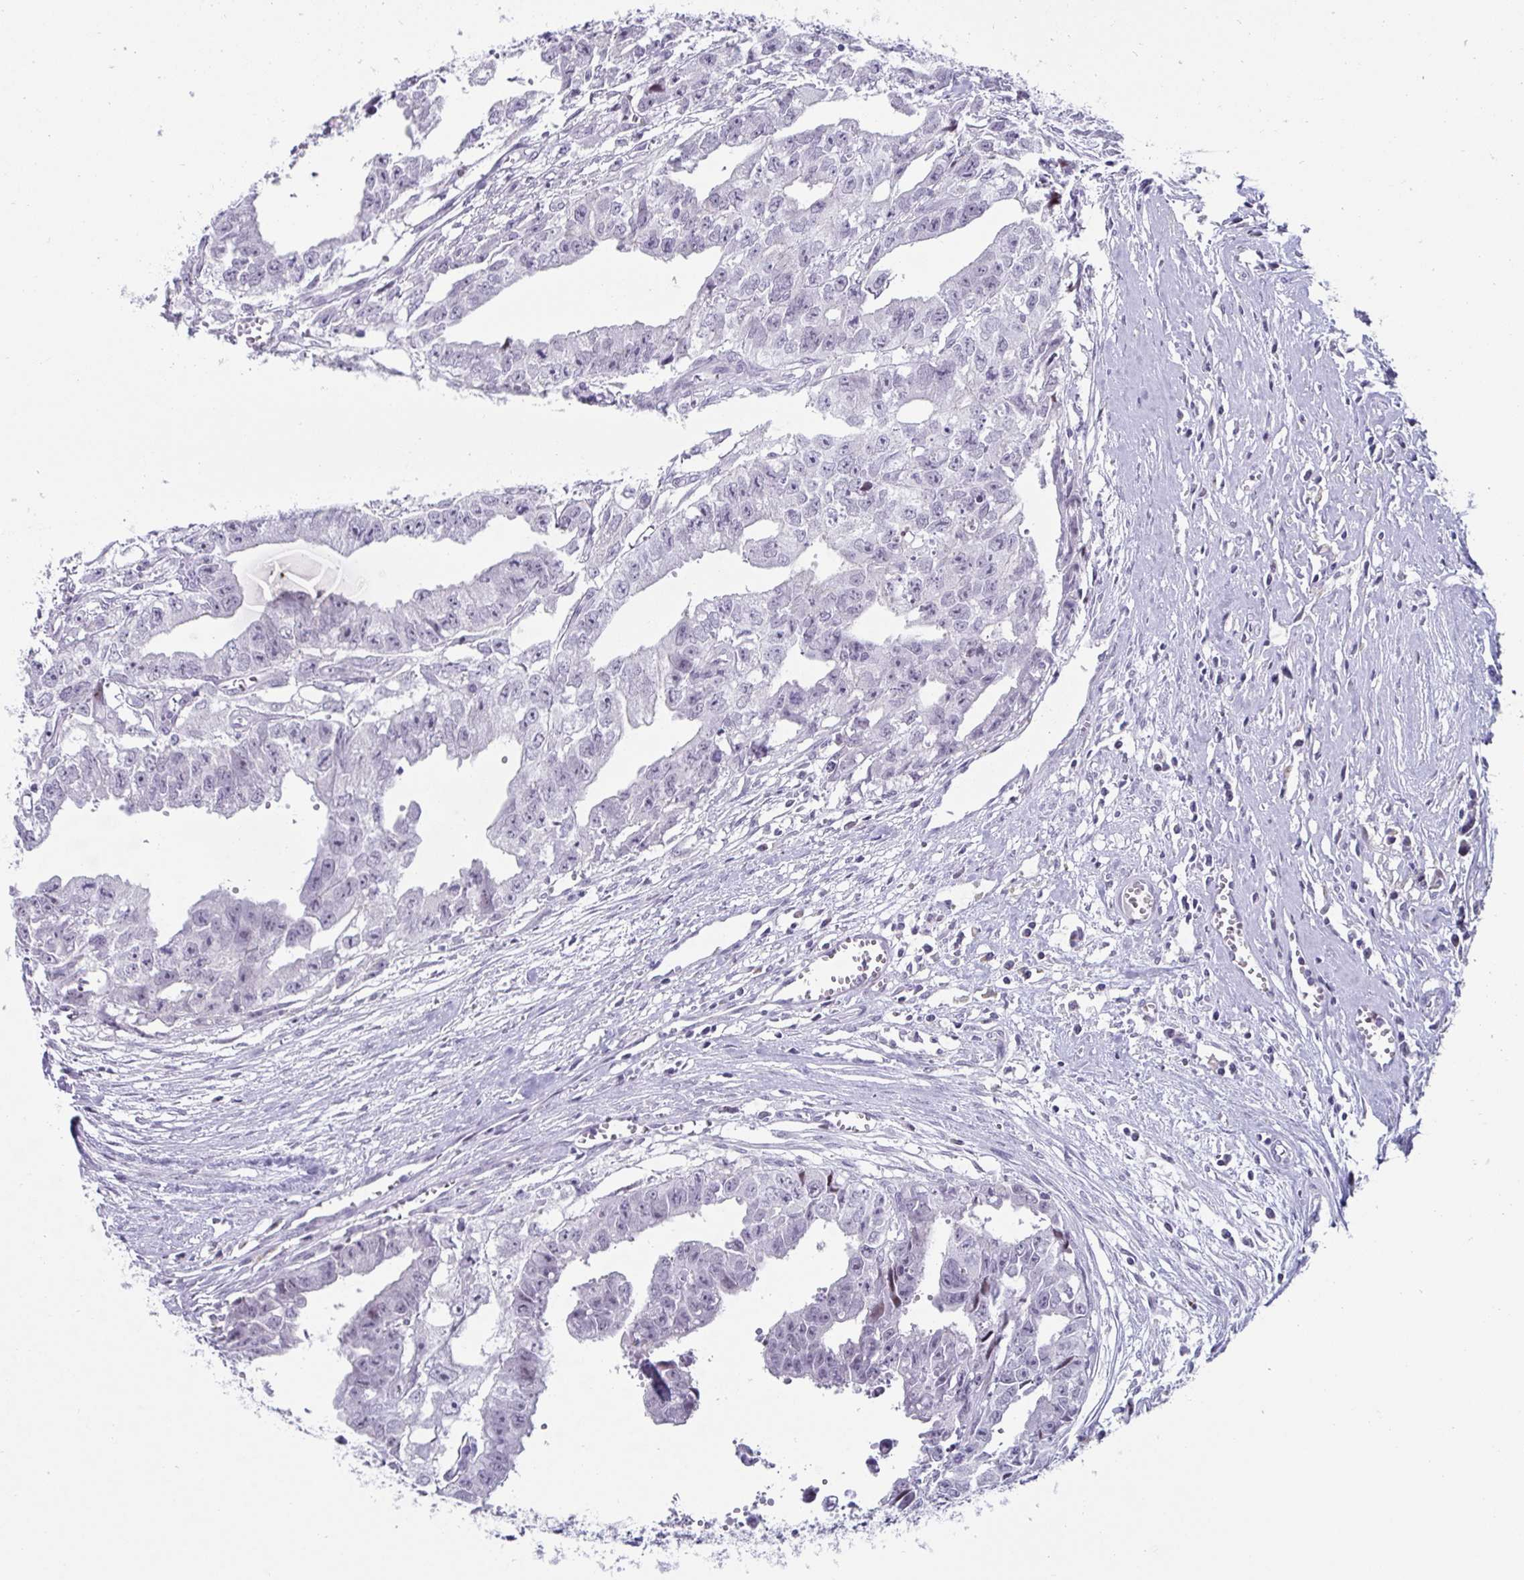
{"staining": {"intensity": "negative", "quantity": "none", "location": "none"}, "tissue": "testis cancer", "cell_type": "Tumor cells", "image_type": "cancer", "snomed": [{"axis": "morphology", "description": "Carcinoma, Embryonal, NOS"}, {"axis": "morphology", "description": "Teratoma, malignant, NOS"}, {"axis": "topography", "description": "Testis"}], "caption": "Micrograph shows no significant protein staining in tumor cells of embryonal carcinoma (testis).", "gene": "VSIG10L", "patient": {"sex": "male", "age": 24}}